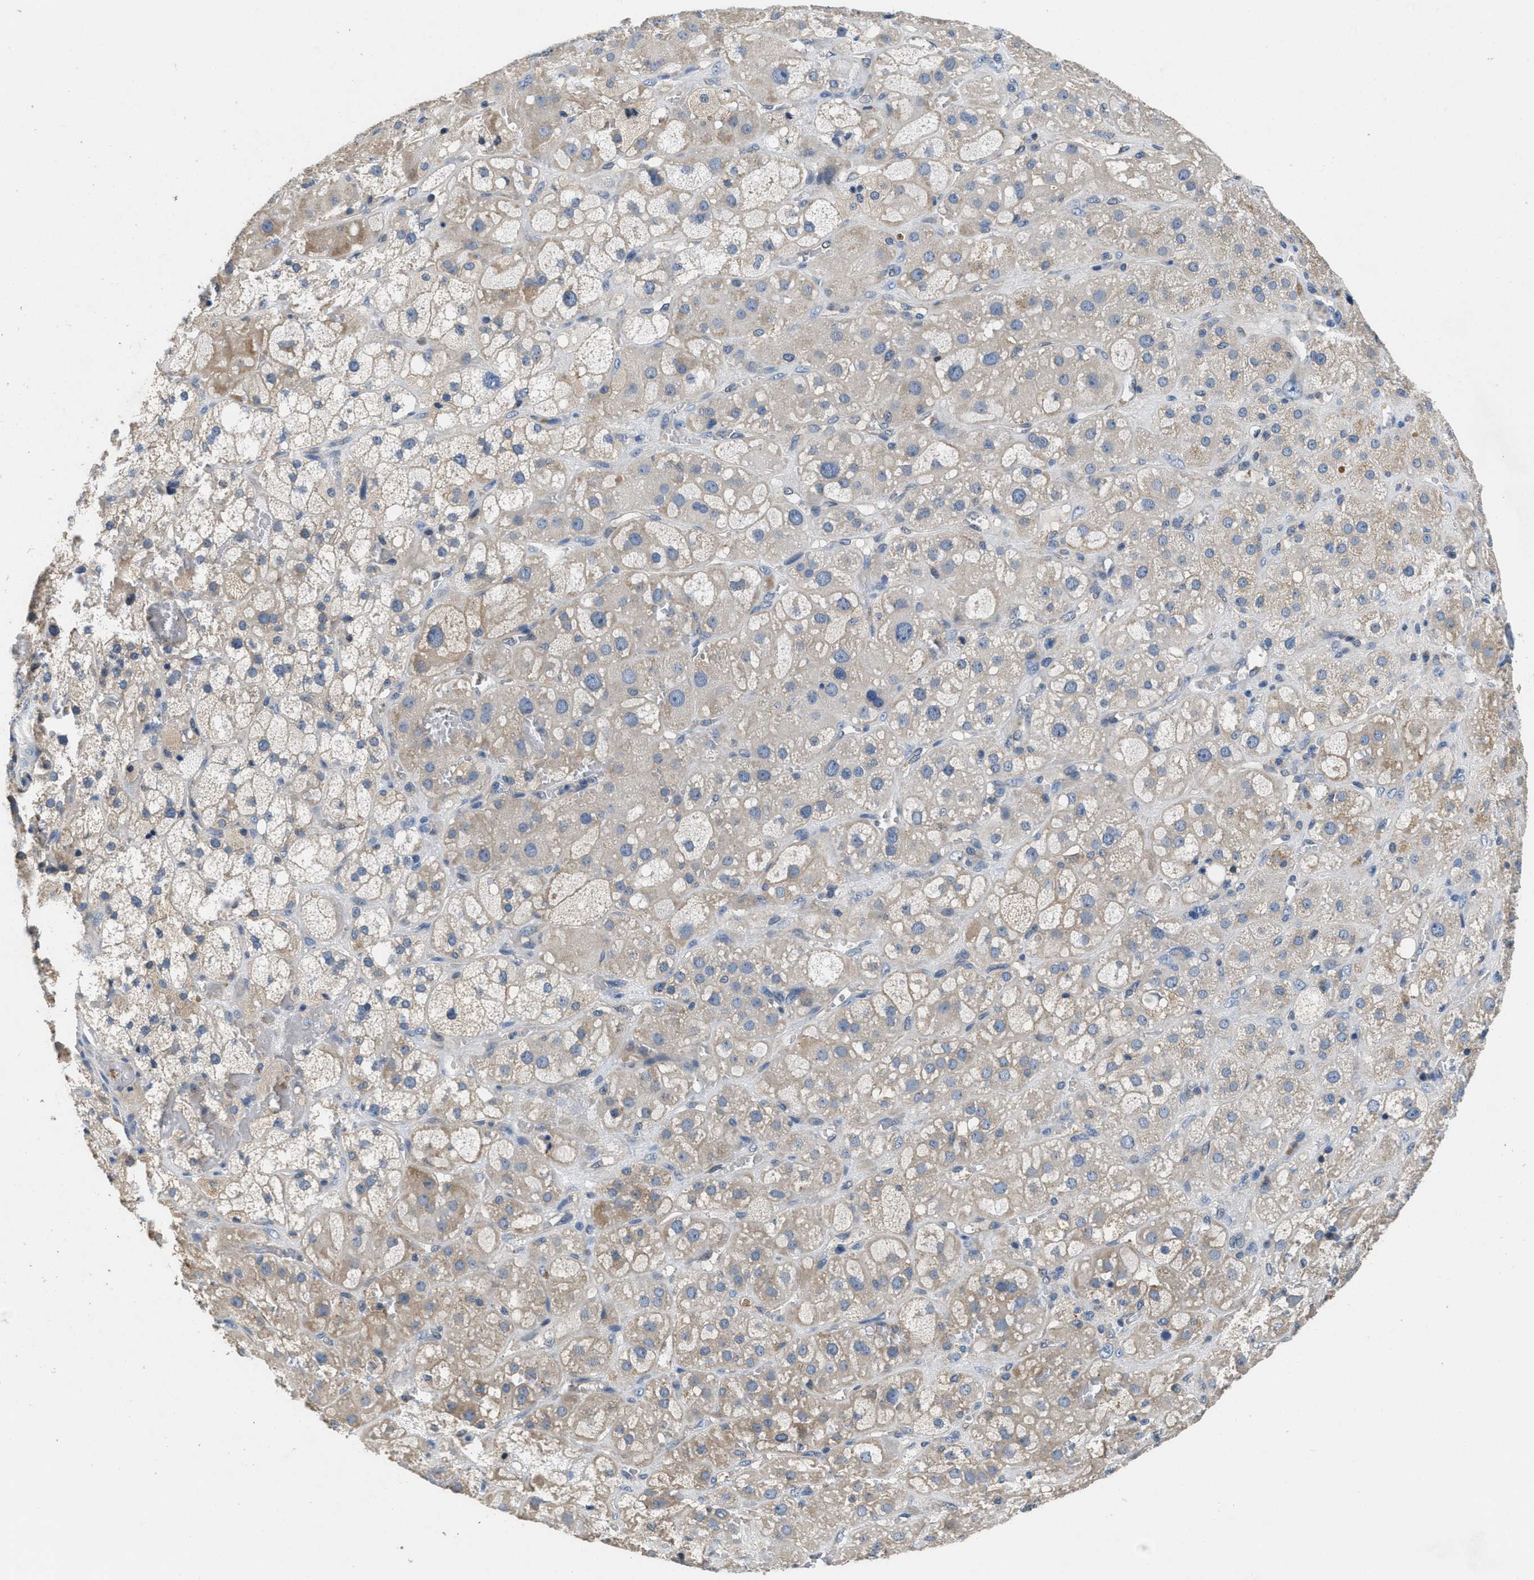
{"staining": {"intensity": "weak", "quantity": "<25%", "location": "cytoplasmic/membranous"}, "tissue": "adrenal gland", "cell_type": "Glandular cells", "image_type": "normal", "snomed": [{"axis": "morphology", "description": "Normal tissue, NOS"}, {"axis": "topography", "description": "Adrenal gland"}], "caption": "Immunohistochemistry micrograph of unremarkable adrenal gland stained for a protein (brown), which reveals no staining in glandular cells.", "gene": "DGKE", "patient": {"sex": "female", "age": 47}}